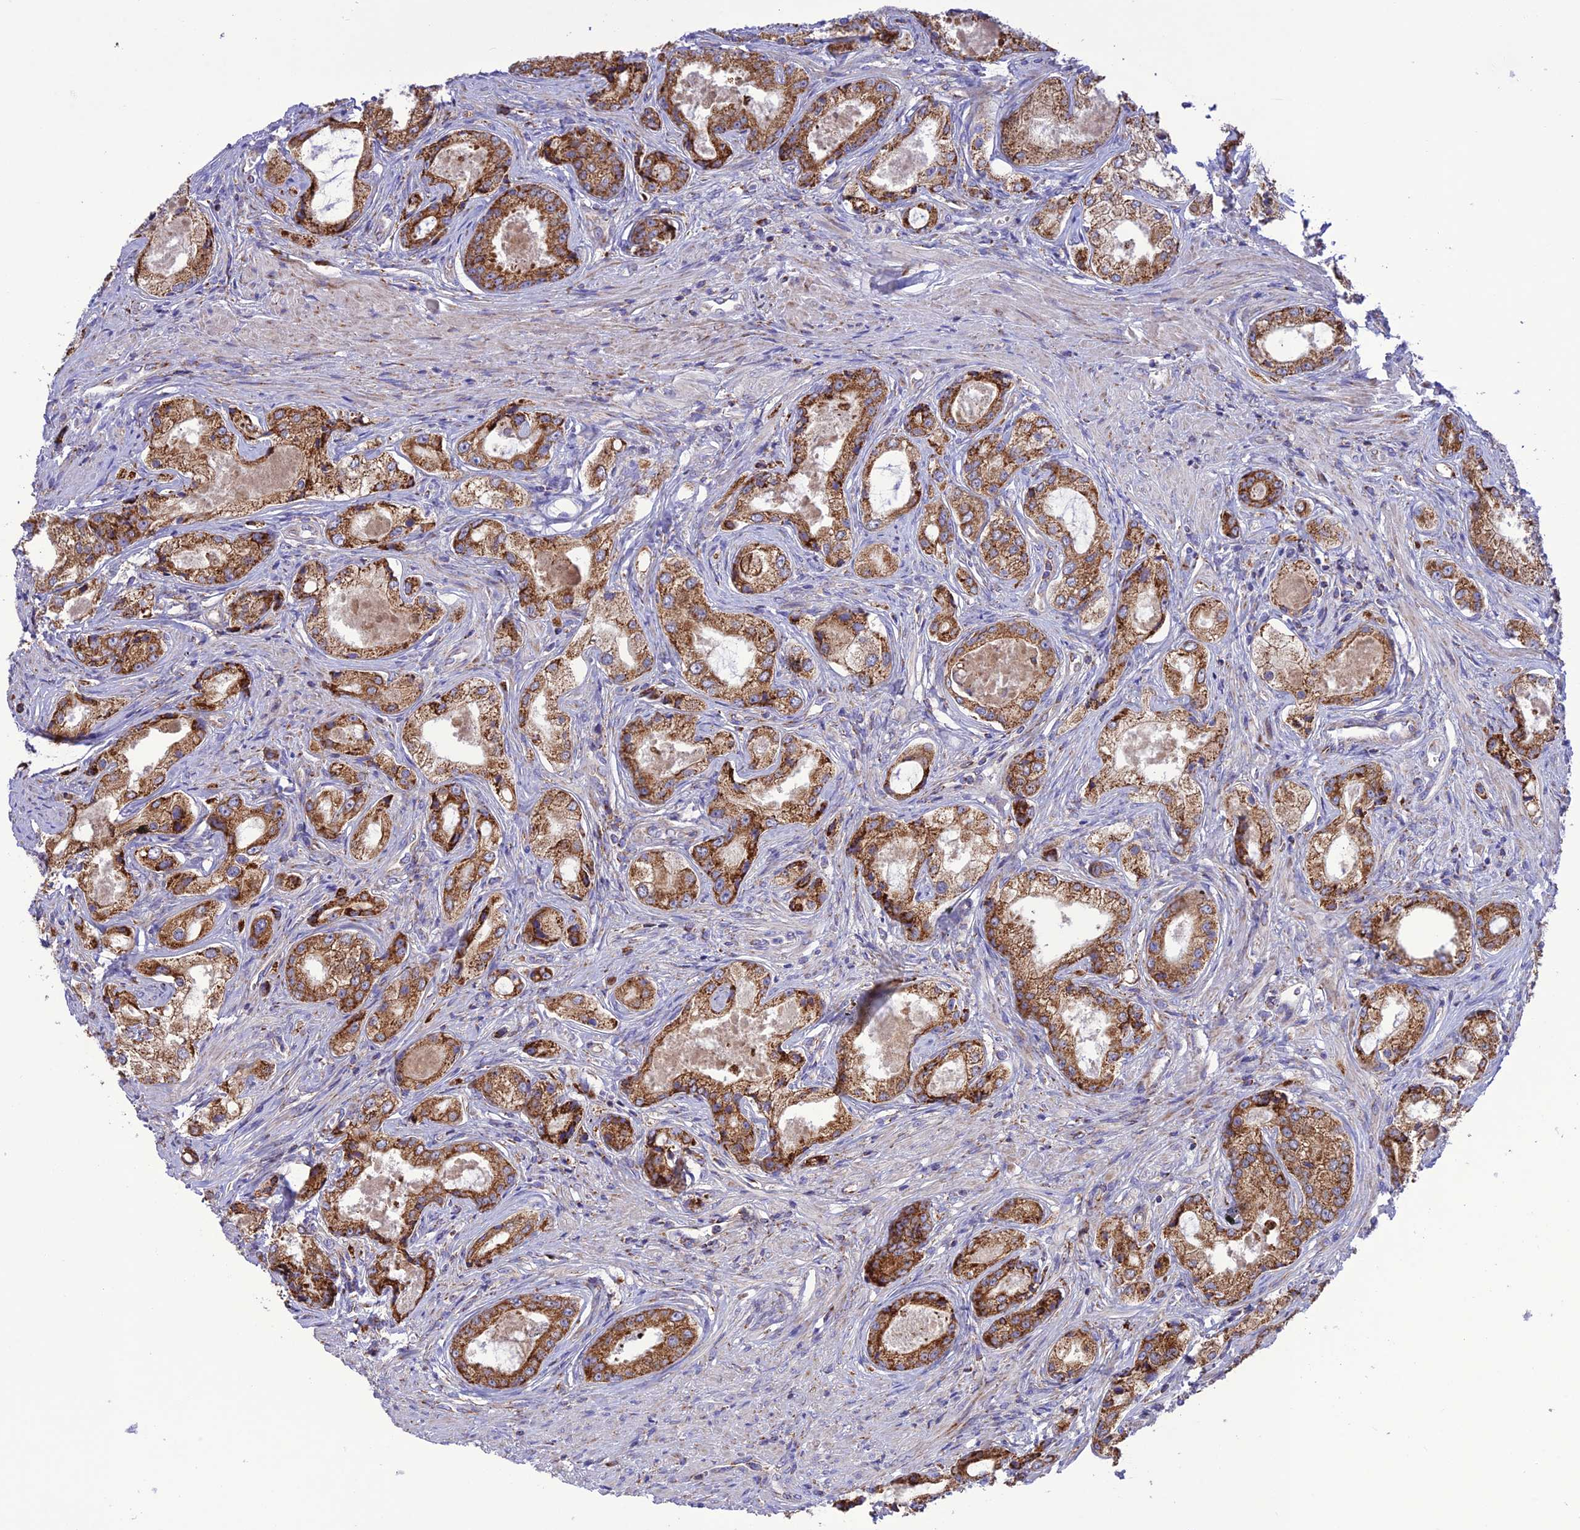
{"staining": {"intensity": "moderate", "quantity": ">75%", "location": "cytoplasmic/membranous"}, "tissue": "prostate cancer", "cell_type": "Tumor cells", "image_type": "cancer", "snomed": [{"axis": "morphology", "description": "Adenocarcinoma, Low grade"}, {"axis": "topography", "description": "Prostate"}], "caption": "A micrograph of prostate adenocarcinoma (low-grade) stained for a protein exhibits moderate cytoplasmic/membranous brown staining in tumor cells.", "gene": "UAP1L1", "patient": {"sex": "male", "age": 68}}